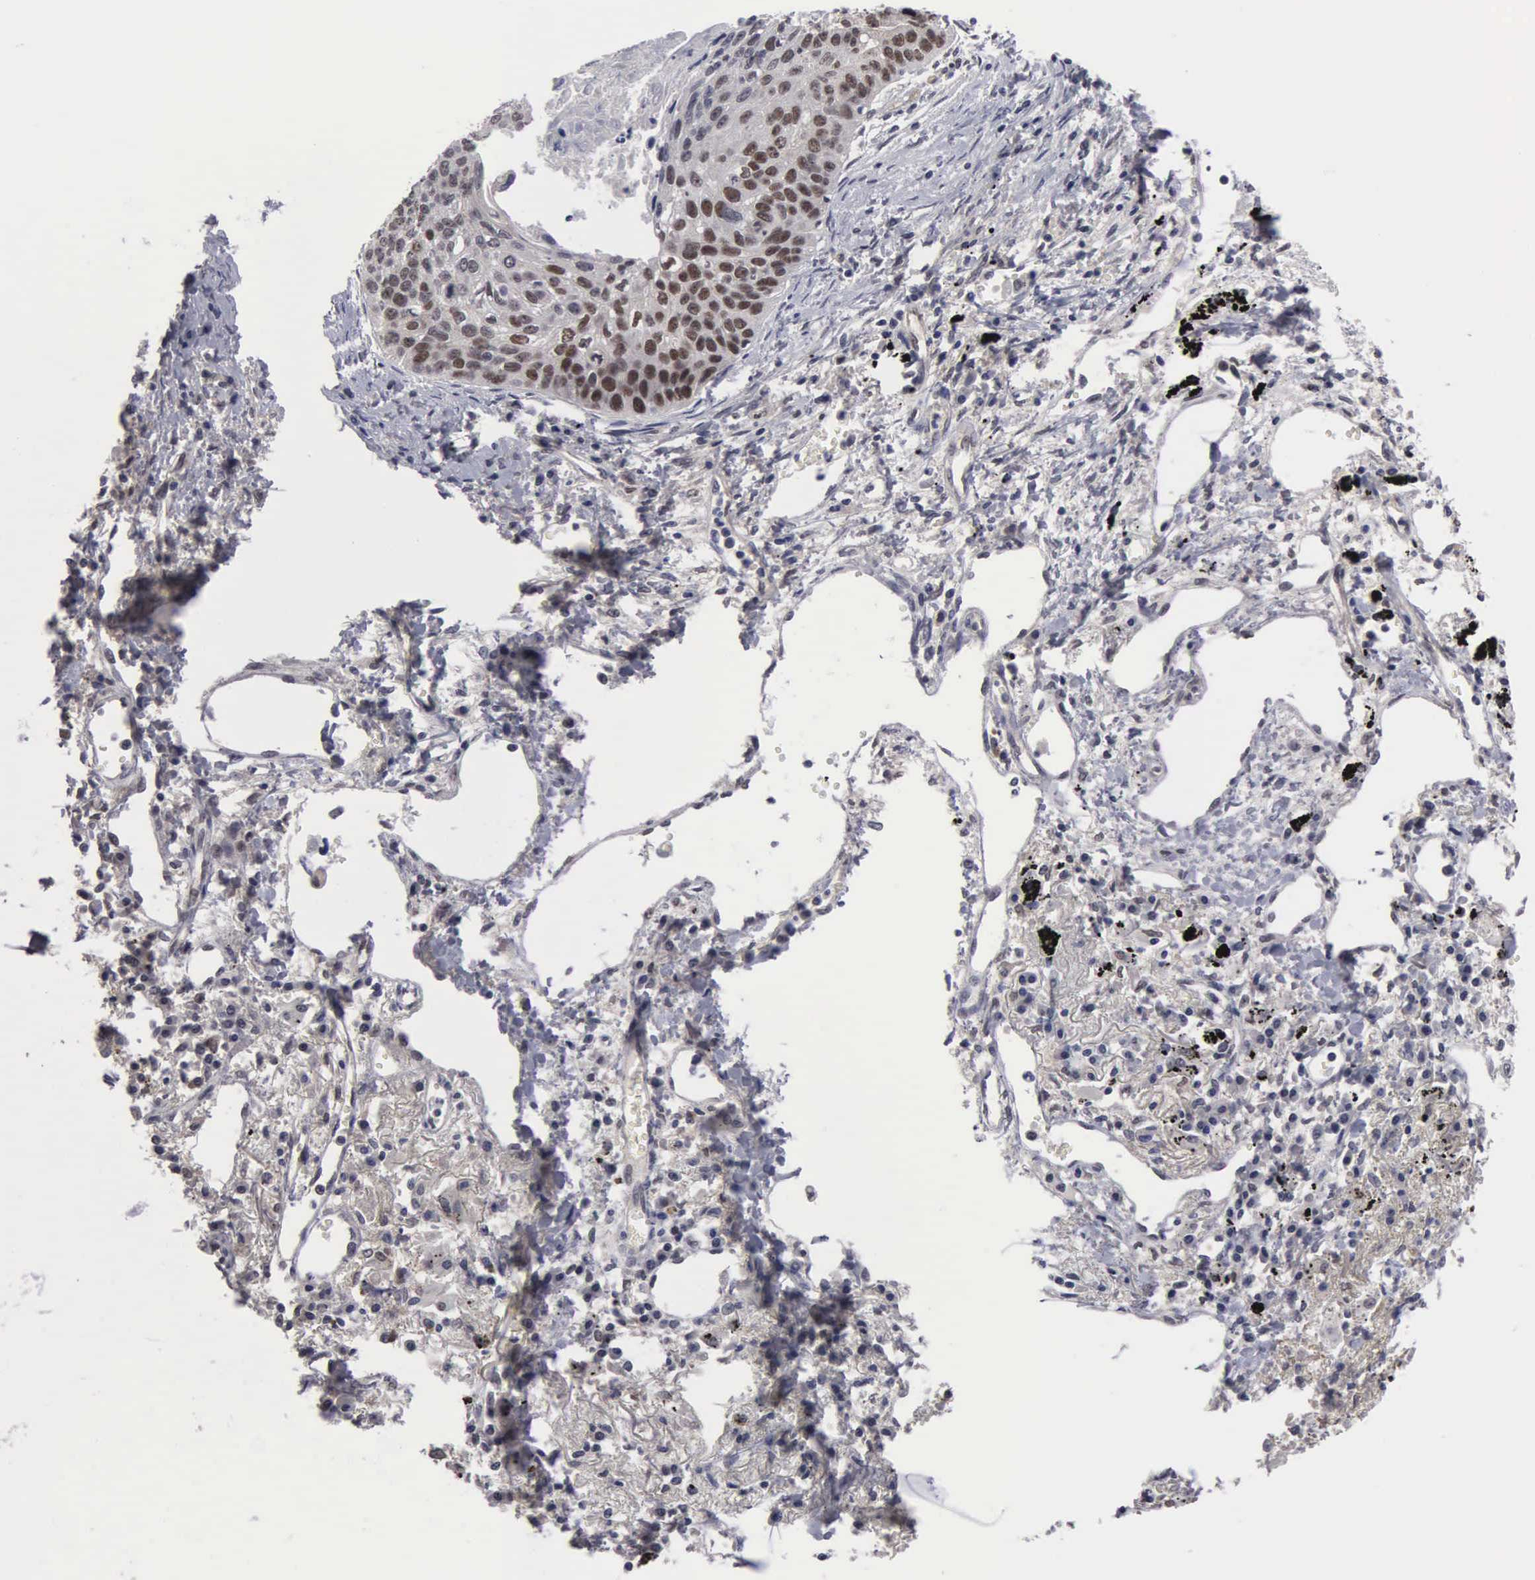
{"staining": {"intensity": "moderate", "quantity": ">75%", "location": "nuclear"}, "tissue": "lung cancer", "cell_type": "Tumor cells", "image_type": "cancer", "snomed": [{"axis": "morphology", "description": "Squamous cell carcinoma, NOS"}, {"axis": "topography", "description": "Lung"}], "caption": "The photomicrograph reveals immunohistochemical staining of squamous cell carcinoma (lung). There is moderate nuclear staining is present in approximately >75% of tumor cells.", "gene": "ZBTB33", "patient": {"sex": "male", "age": 71}}